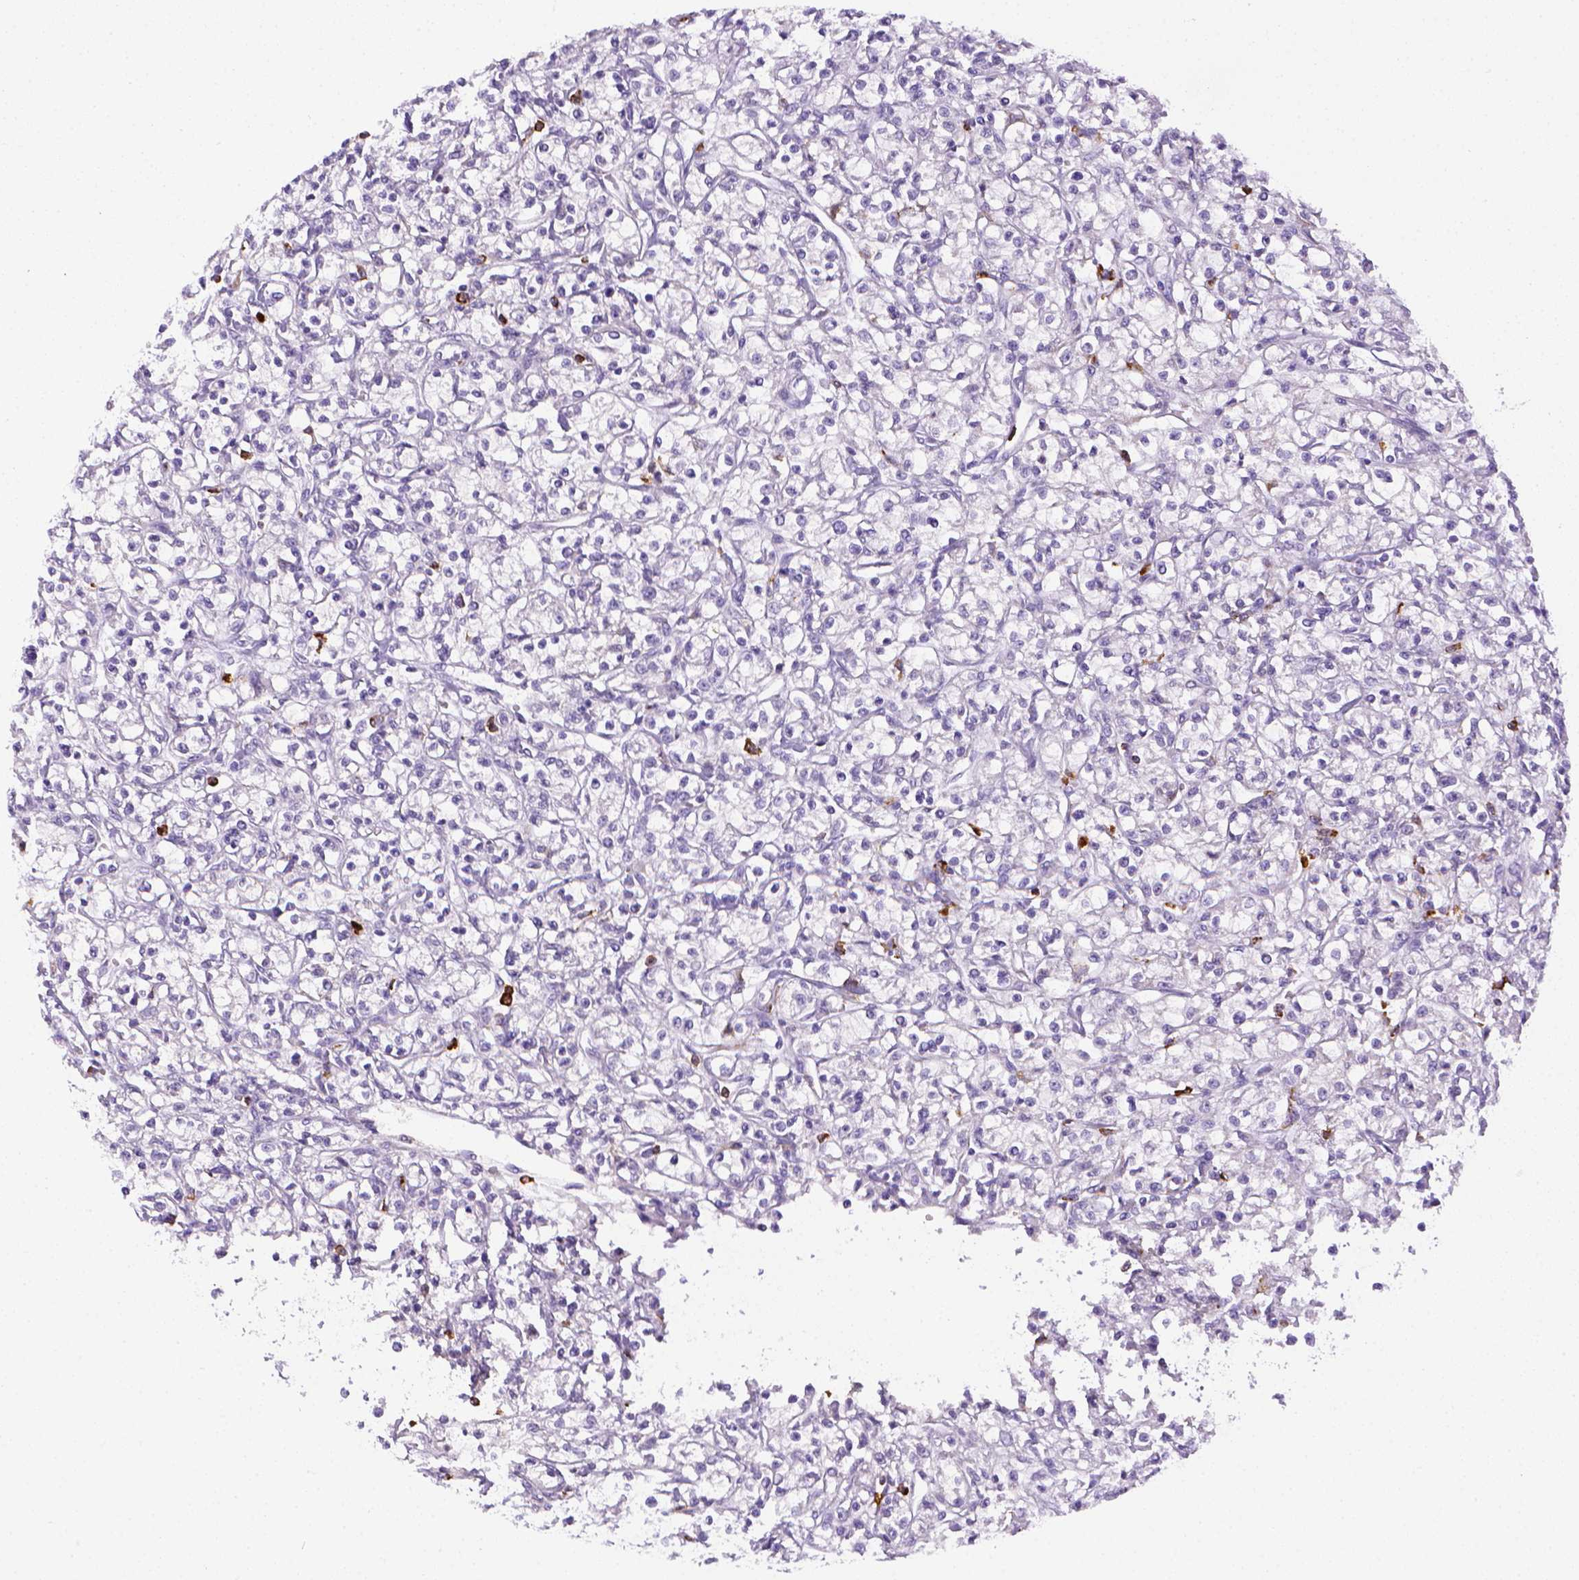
{"staining": {"intensity": "negative", "quantity": "none", "location": "none"}, "tissue": "renal cancer", "cell_type": "Tumor cells", "image_type": "cancer", "snomed": [{"axis": "morphology", "description": "Adenocarcinoma, NOS"}, {"axis": "topography", "description": "Kidney"}], "caption": "Immunohistochemical staining of human adenocarcinoma (renal) reveals no significant positivity in tumor cells.", "gene": "ITGAM", "patient": {"sex": "female", "age": 59}}